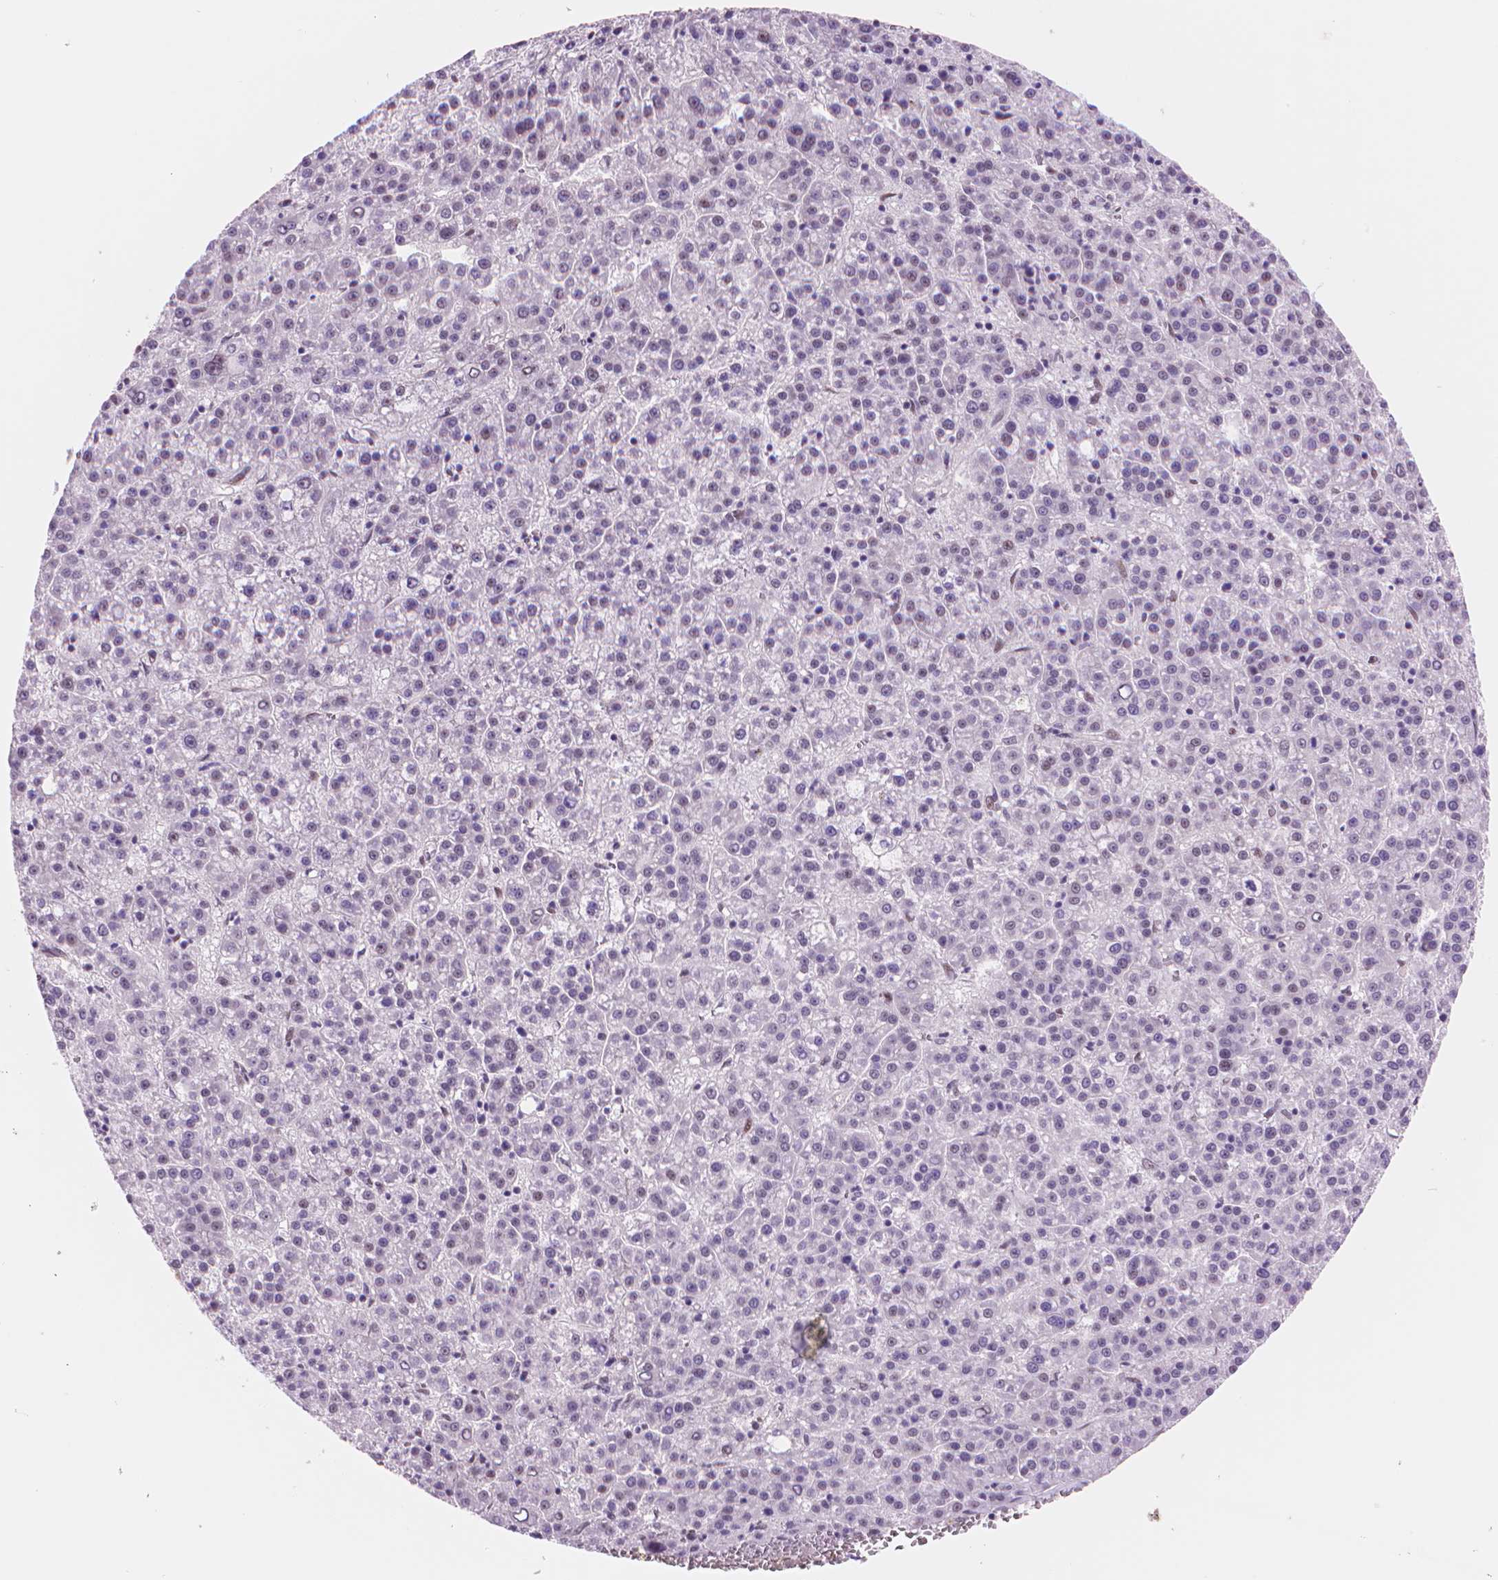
{"staining": {"intensity": "negative", "quantity": "none", "location": "none"}, "tissue": "liver cancer", "cell_type": "Tumor cells", "image_type": "cancer", "snomed": [{"axis": "morphology", "description": "Carcinoma, Hepatocellular, NOS"}, {"axis": "topography", "description": "Liver"}], "caption": "DAB immunohistochemical staining of human liver cancer (hepatocellular carcinoma) exhibits no significant positivity in tumor cells.", "gene": "POLR3D", "patient": {"sex": "female", "age": 58}}